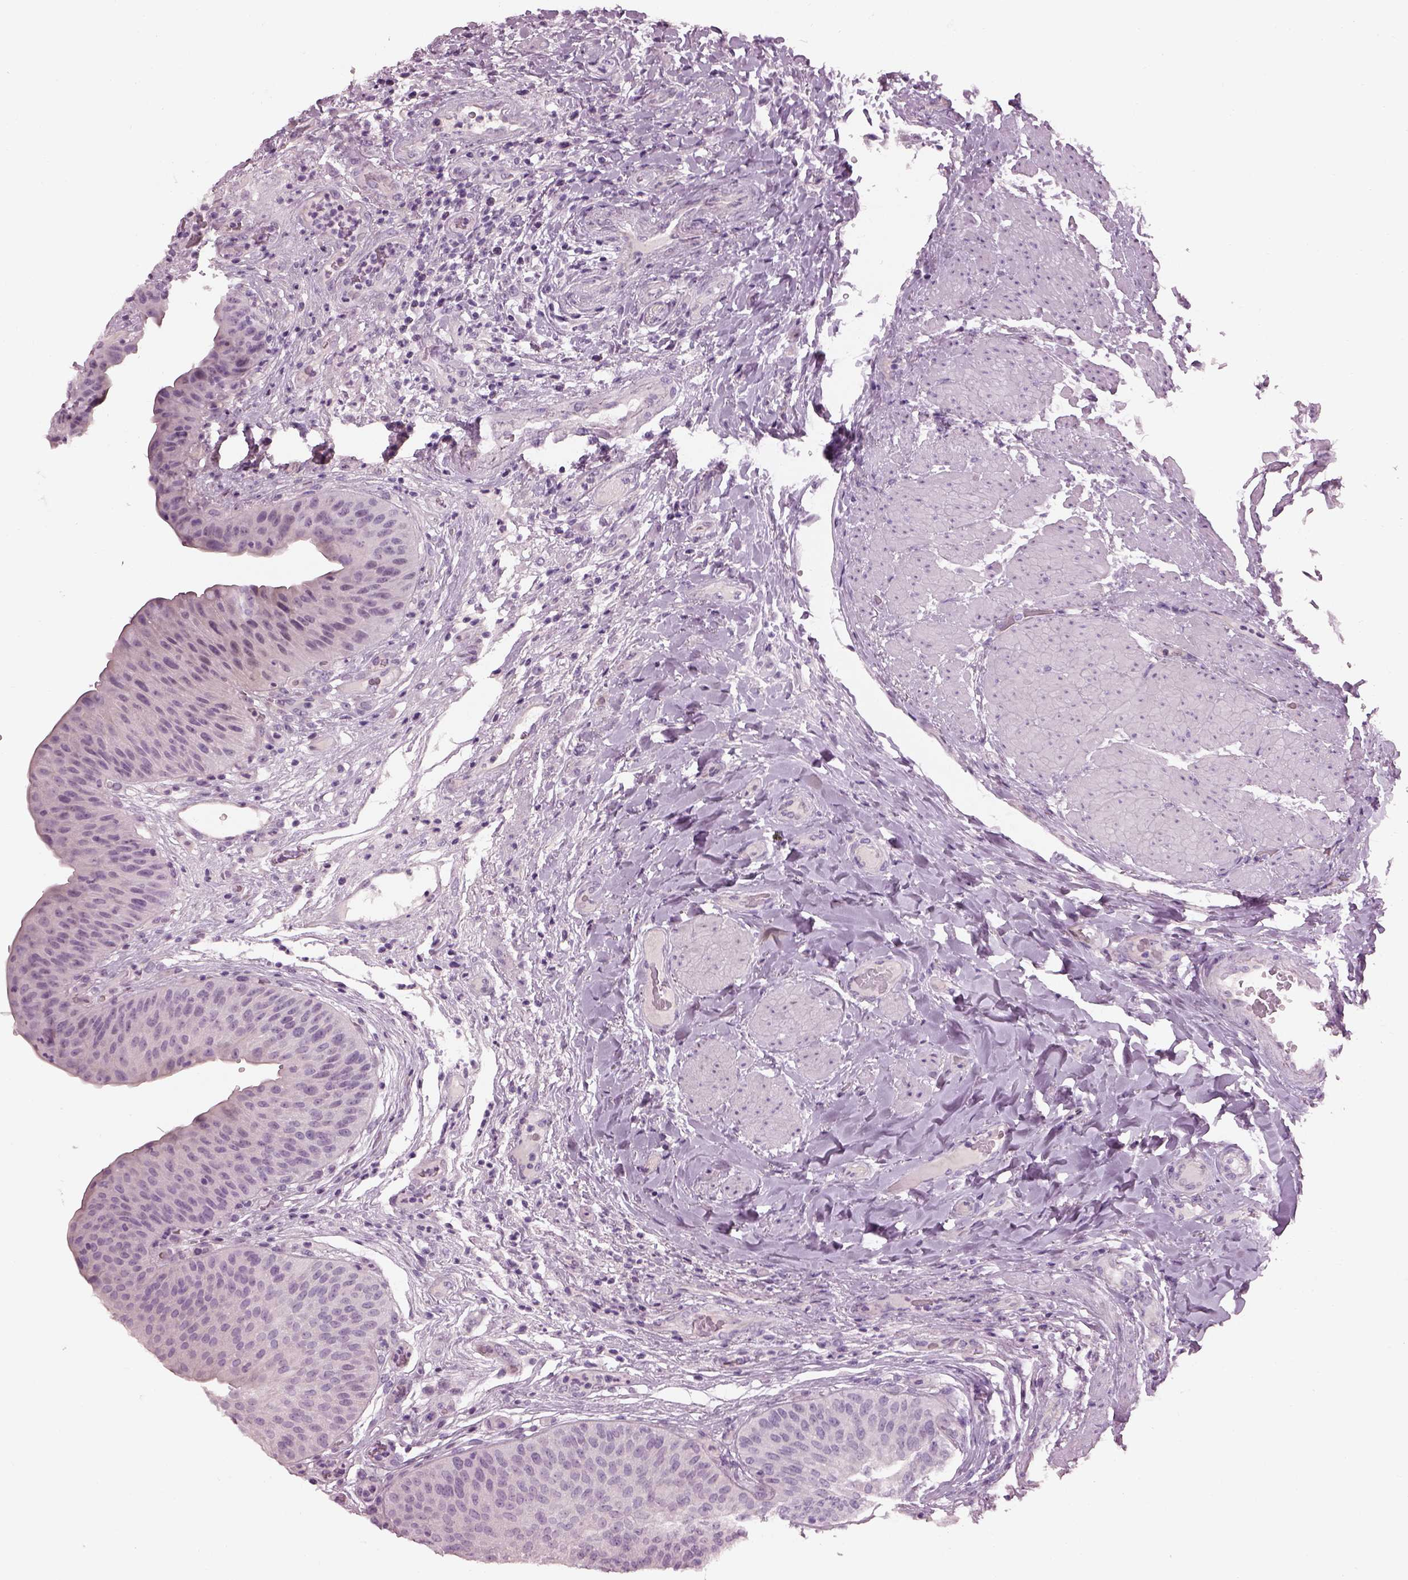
{"staining": {"intensity": "negative", "quantity": "none", "location": "none"}, "tissue": "urinary bladder", "cell_type": "Urothelial cells", "image_type": "normal", "snomed": [{"axis": "morphology", "description": "Normal tissue, NOS"}, {"axis": "topography", "description": "Urinary bladder"}], "caption": "IHC image of unremarkable urinary bladder stained for a protein (brown), which demonstrates no staining in urothelial cells.", "gene": "CACNG4", "patient": {"sex": "male", "age": 66}}